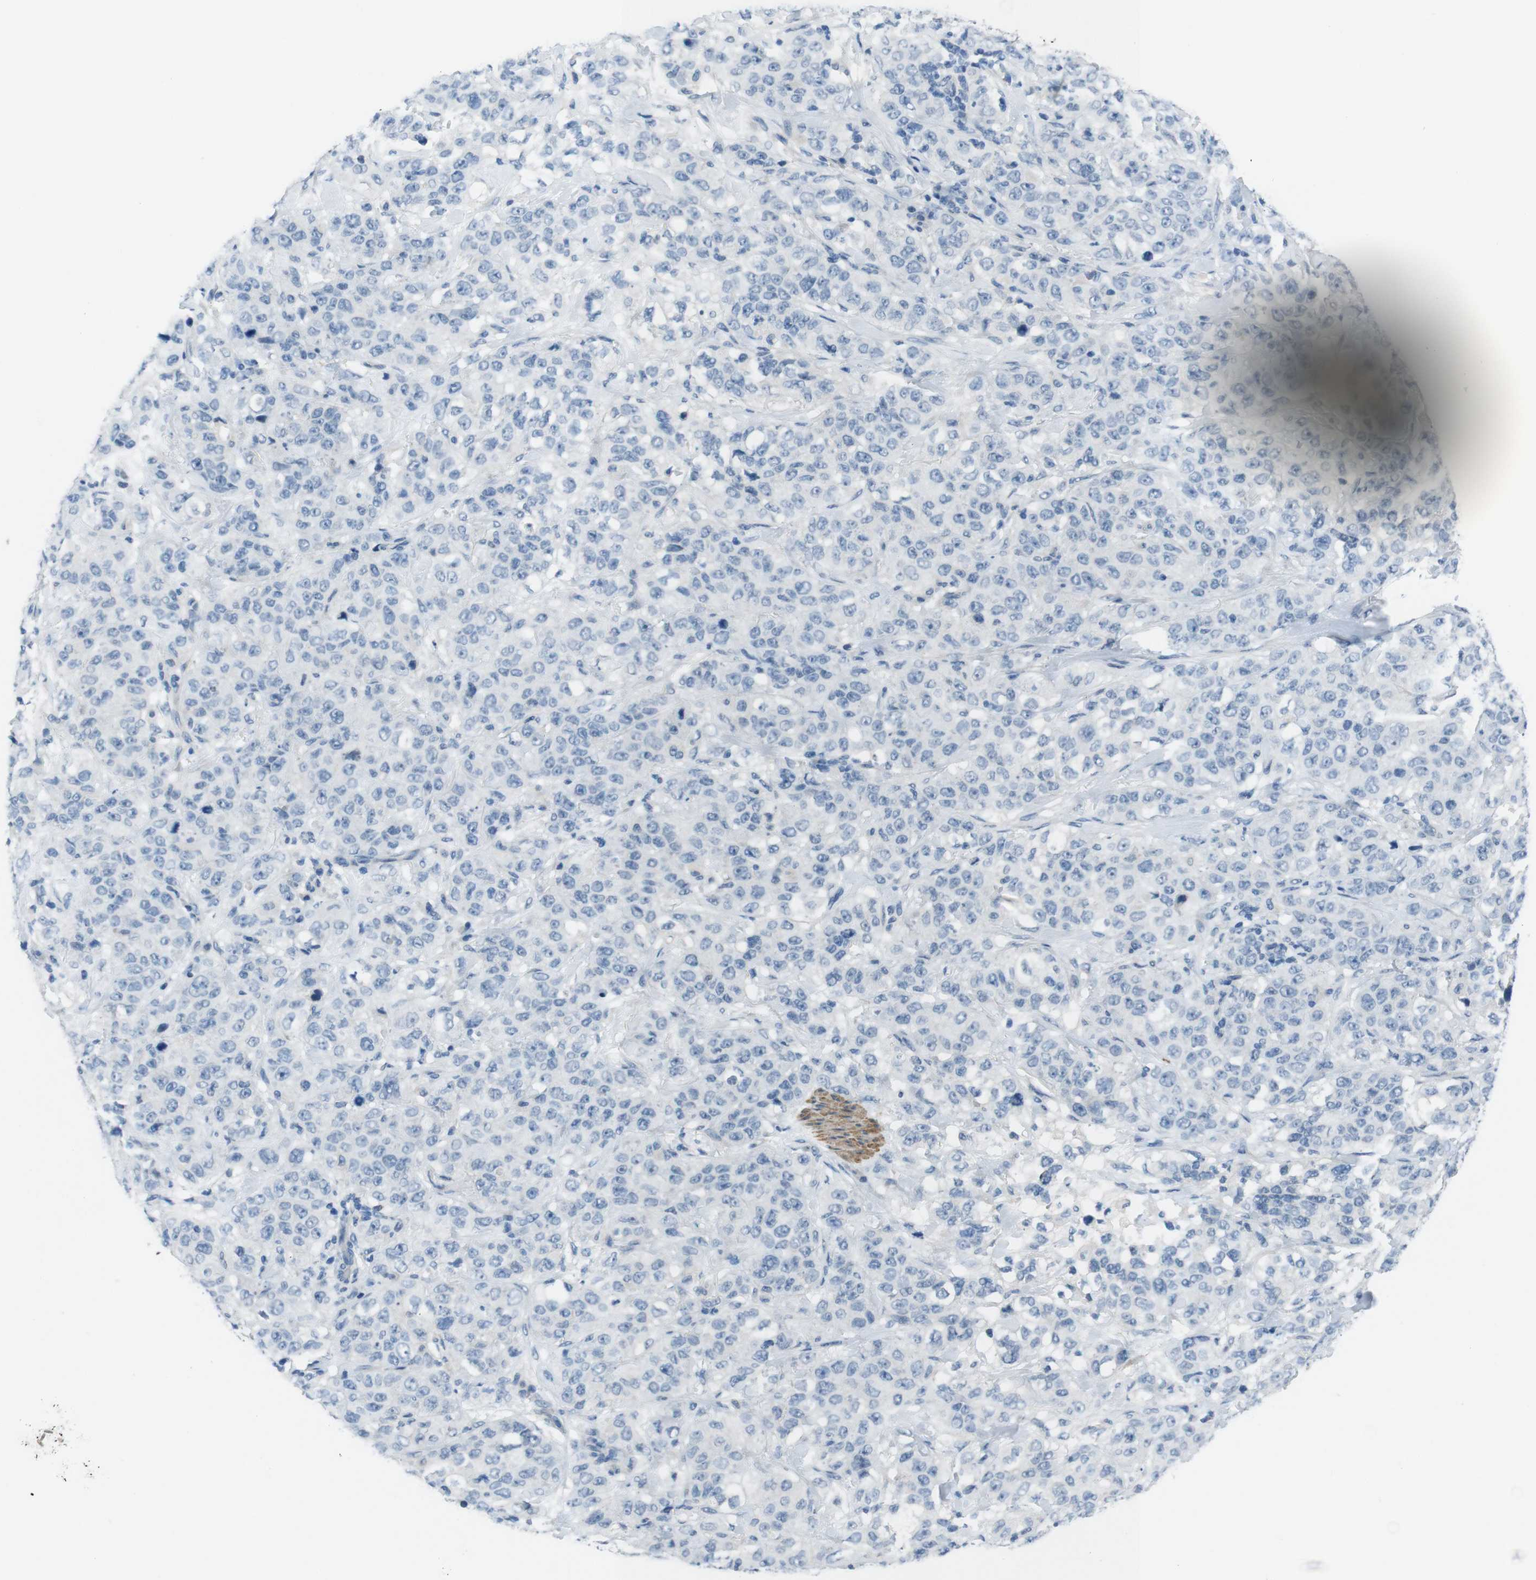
{"staining": {"intensity": "negative", "quantity": "none", "location": "none"}, "tissue": "stomach cancer", "cell_type": "Tumor cells", "image_type": "cancer", "snomed": [{"axis": "morphology", "description": "Adenocarcinoma, NOS"}, {"axis": "topography", "description": "Stomach"}], "caption": "Tumor cells show no significant protein expression in stomach adenocarcinoma.", "gene": "HRH2", "patient": {"sex": "male", "age": 48}}